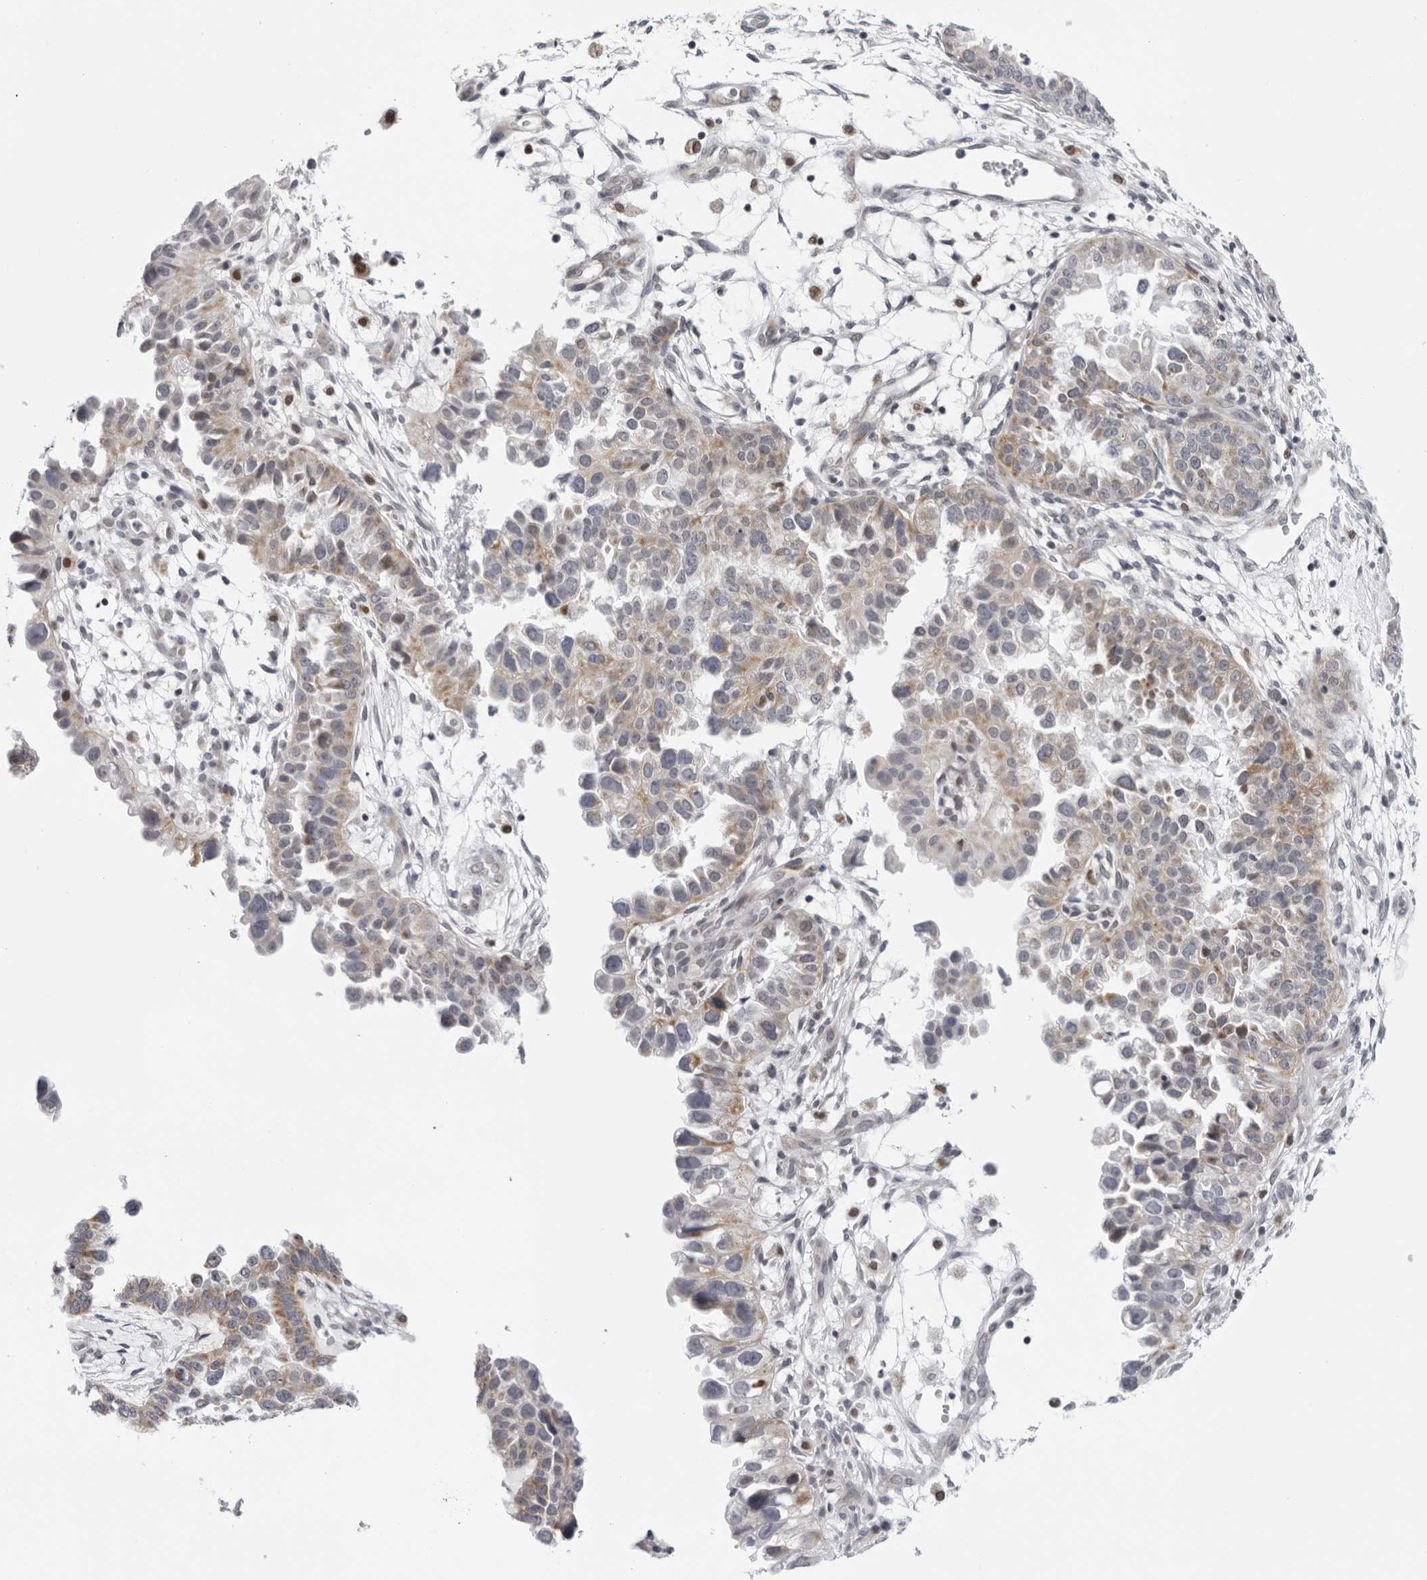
{"staining": {"intensity": "weak", "quantity": "25%-75%", "location": "cytoplasmic/membranous"}, "tissue": "endometrial cancer", "cell_type": "Tumor cells", "image_type": "cancer", "snomed": [{"axis": "morphology", "description": "Adenocarcinoma, NOS"}, {"axis": "topography", "description": "Endometrium"}], "caption": "Immunohistochemical staining of endometrial cancer (adenocarcinoma) demonstrates weak cytoplasmic/membranous protein positivity in about 25%-75% of tumor cells. Using DAB (brown) and hematoxylin (blue) stains, captured at high magnification using brightfield microscopy.", "gene": "CPT2", "patient": {"sex": "female", "age": 85}}